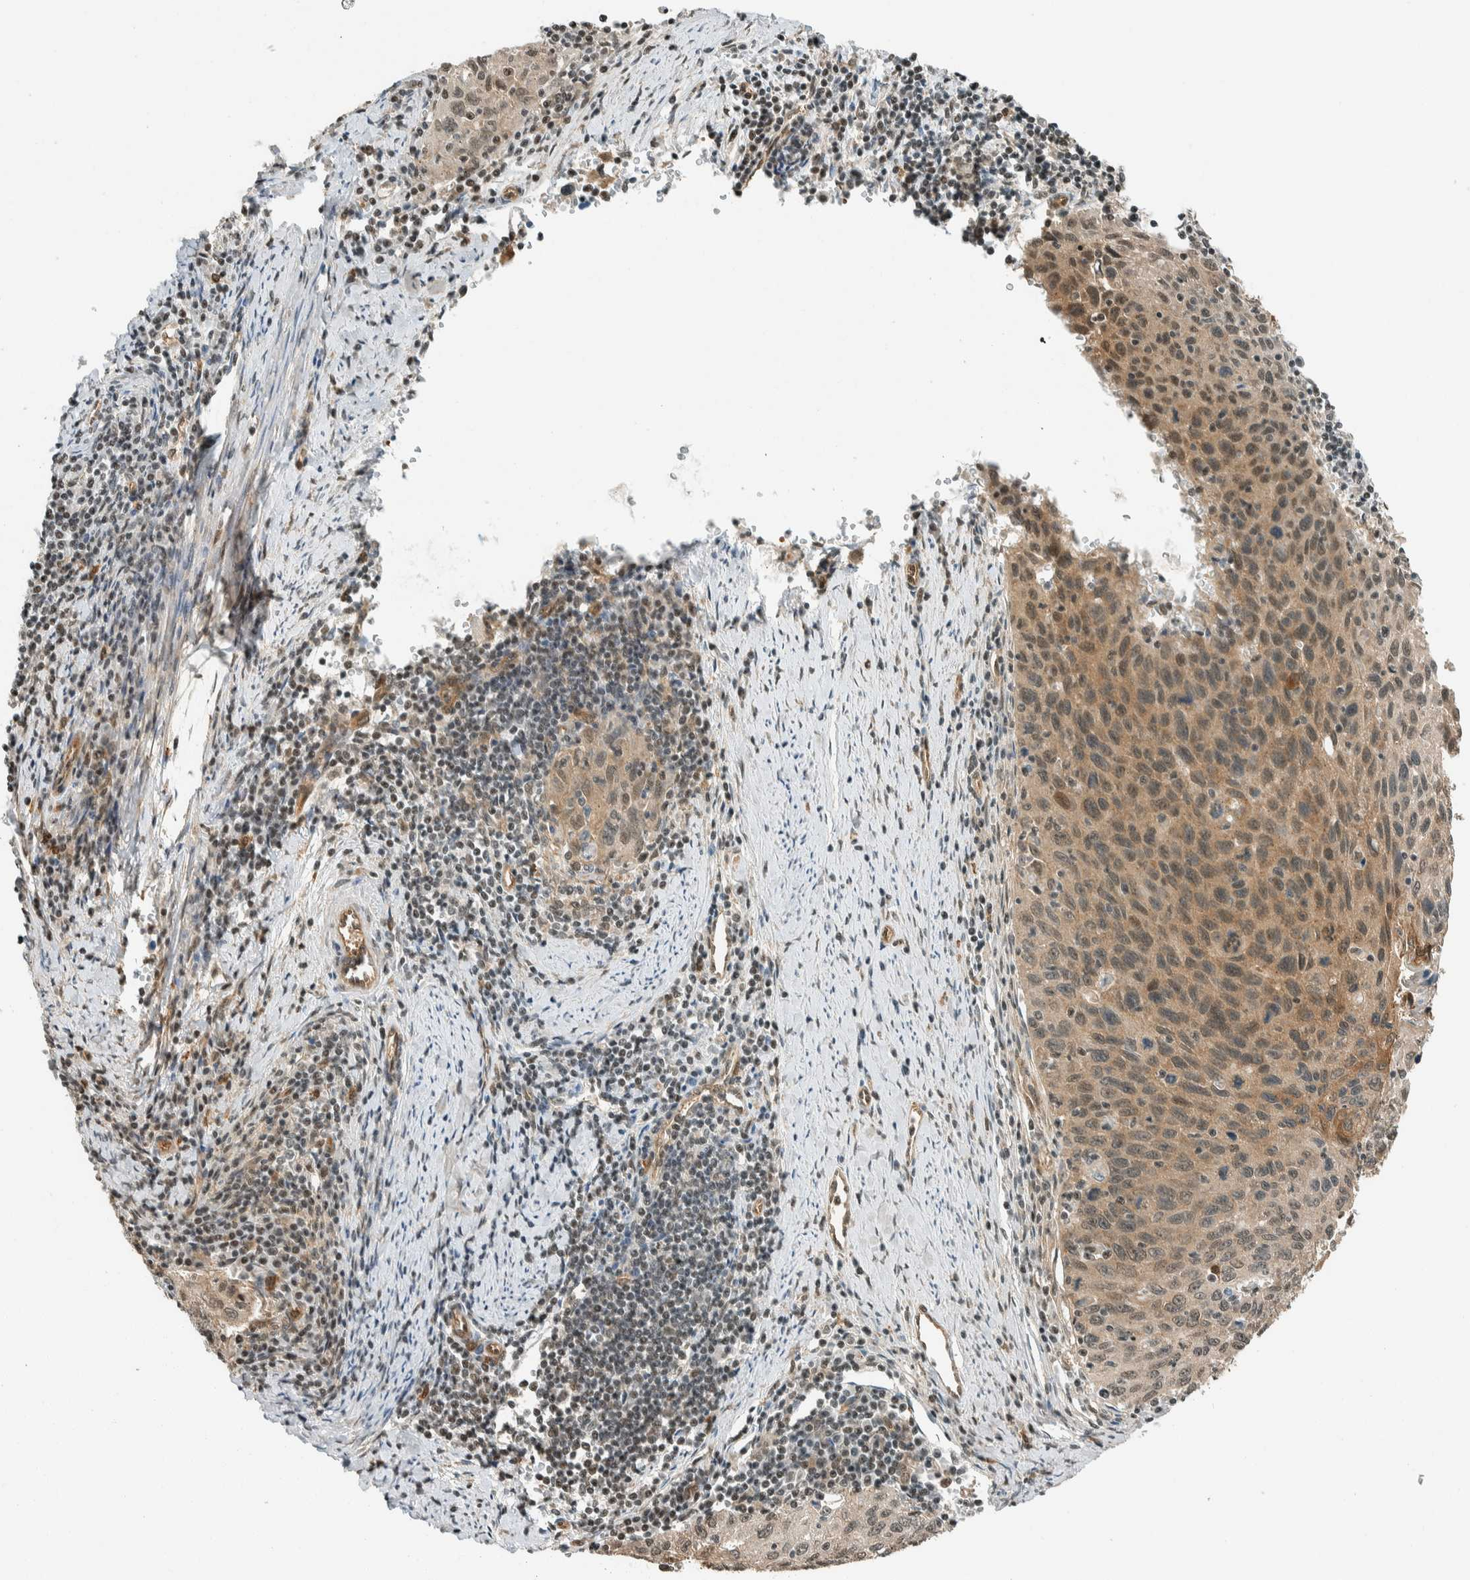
{"staining": {"intensity": "moderate", "quantity": ">75%", "location": "cytoplasmic/membranous,nuclear"}, "tissue": "cervical cancer", "cell_type": "Tumor cells", "image_type": "cancer", "snomed": [{"axis": "morphology", "description": "Squamous cell carcinoma, NOS"}, {"axis": "topography", "description": "Cervix"}], "caption": "Protein staining displays moderate cytoplasmic/membranous and nuclear positivity in approximately >75% of tumor cells in cervical cancer.", "gene": "NIBAN2", "patient": {"sex": "female", "age": 53}}